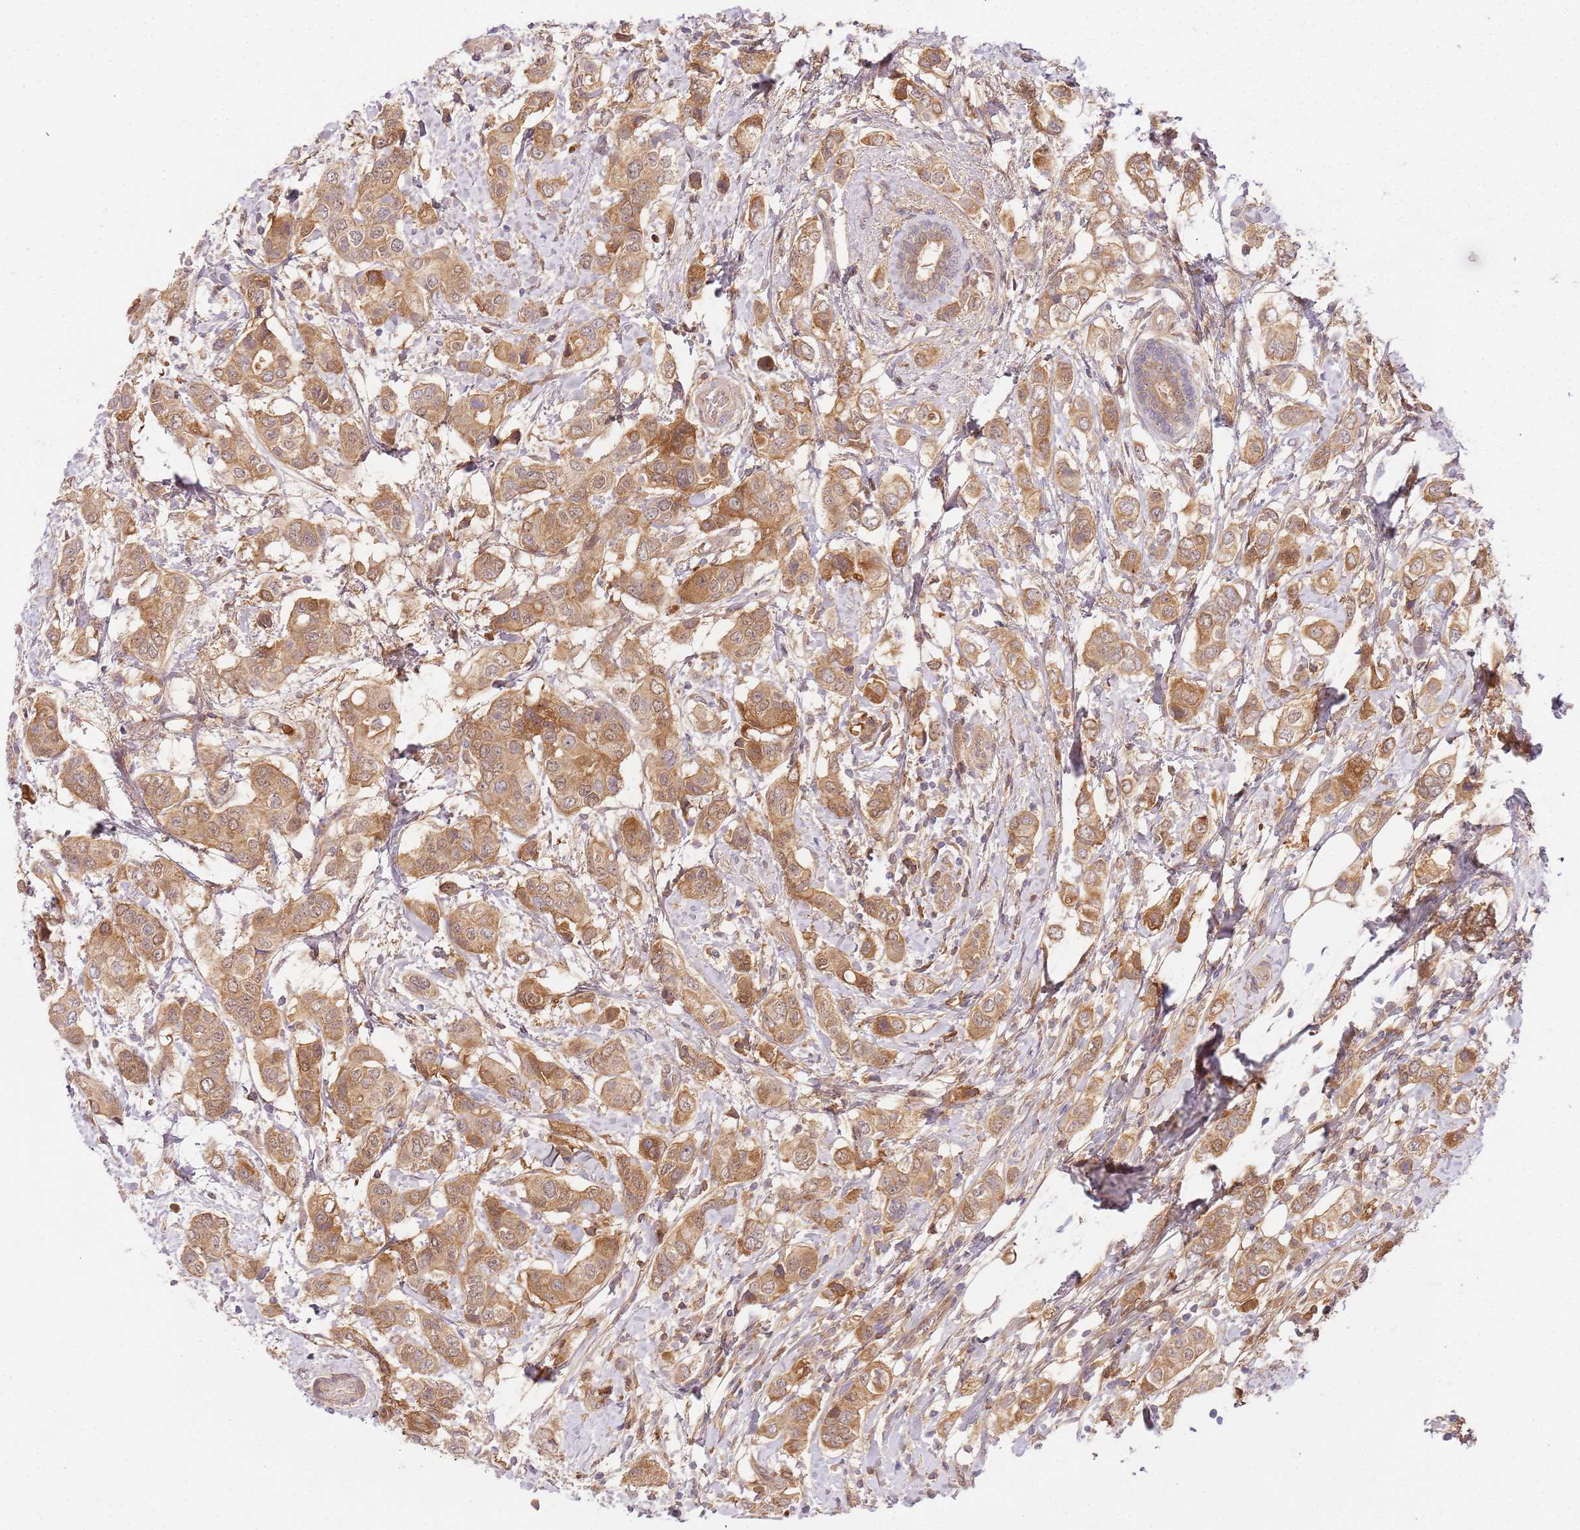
{"staining": {"intensity": "moderate", "quantity": ">75%", "location": "cytoplasmic/membranous"}, "tissue": "breast cancer", "cell_type": "Tumor cells", "image_type": "cancer", "snomed": [{"axis": "morphology", "description": "Lobular carcinoma"}, {"axis": "topography", "description": "Breast"}], "caption": "Human lobular carcinoma (breast) stained with a protein marker exhibits moderate staining in tumor cells.", "gene": "C8G", "patient": {"sex": "female", "age": 51}}